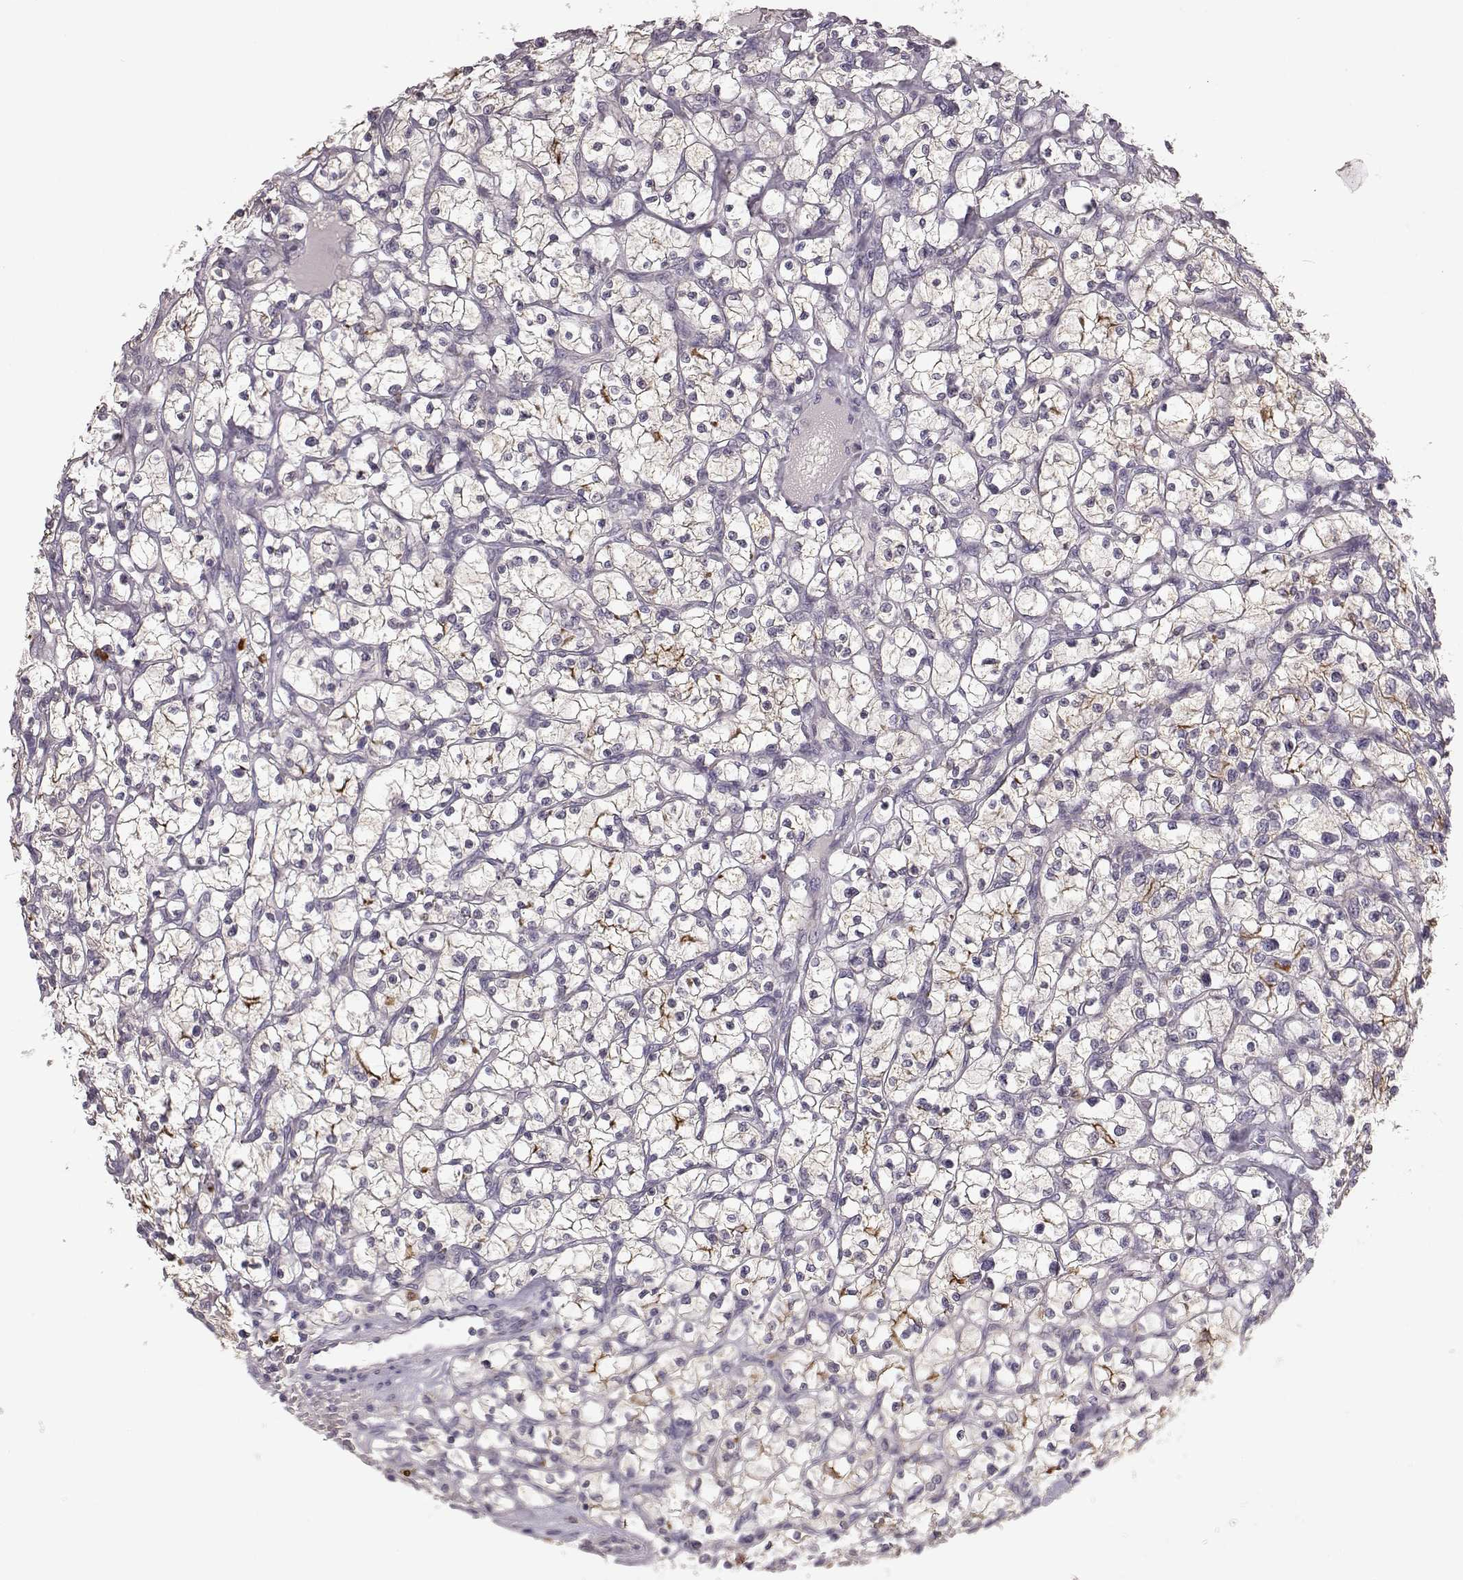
{"staining": {"intensity": "strong", "quantity": "<25%", "location": "cytoplasmic/membranous"}, "tissue": "renal cancer", "cell_type": "Tumor cells", "image_type": "cancer", "snomed": [{"axis": "morphology", "description": "Adenocarcinoma, NOS"}, {"axis": "topography", "description": "Kidney"}], "caption": "The immunohistochemical stain labels strong cytoplasmic/membranous positivity in tumor cells of renal adenocarcinoma tissue.", "gene": "GHR", "patient": {"sex": "female", "age": 64}}